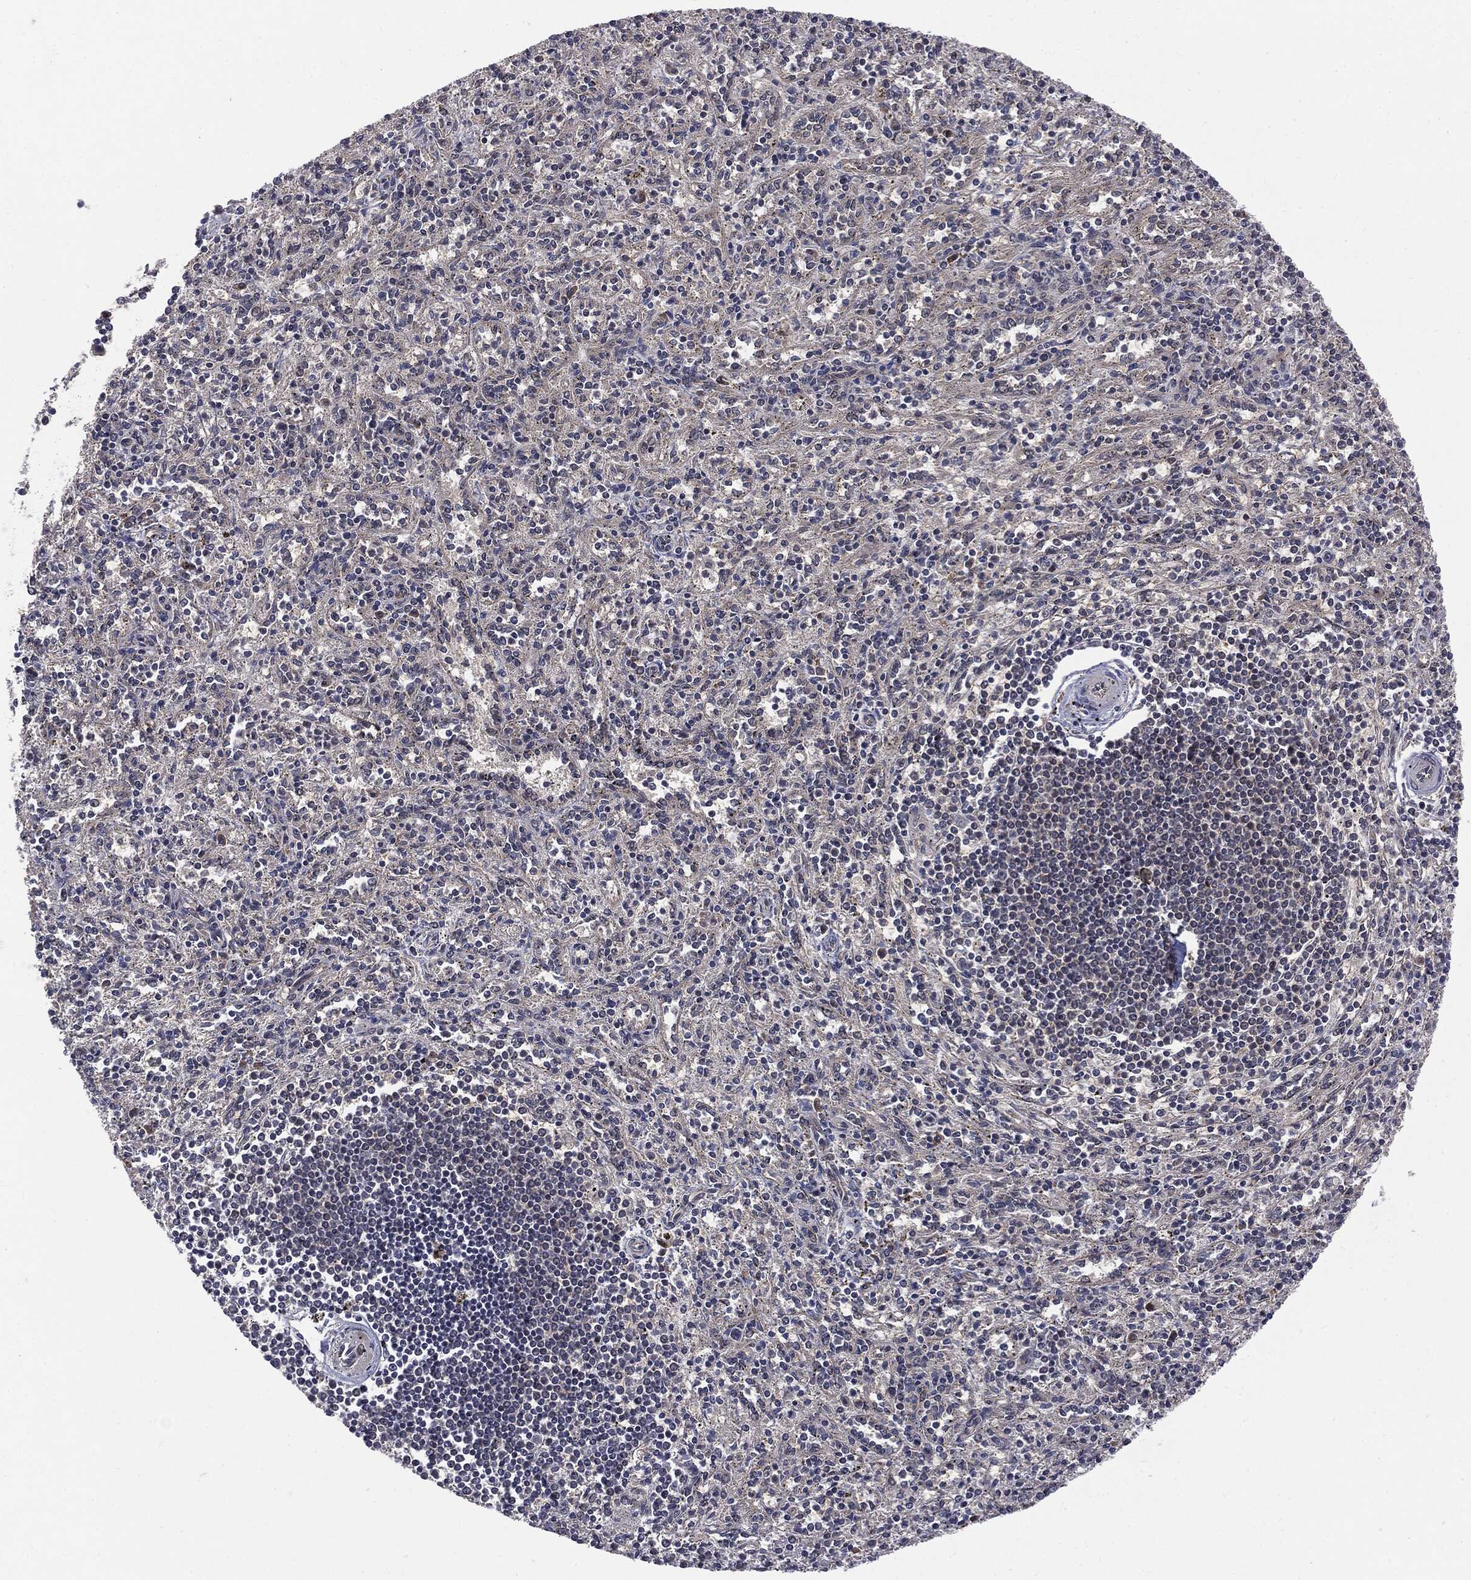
{"staining": {"intensity": "weak", "quantity": "<25%", "location": "cytoplasmic/membranous"}, "tissue": "spleen", "cell_type": "Cells in red pulp", "image_type": "normal", "snomed": [{"axis": "morphology", "description": "Normal tissue, NOS"}, {"axis": "topography", "description": "Spleen"}], "caption": "IHC micrograph of normal spleen stained for a protein (brown), which exhibits no expression in cells in red pulp. Brightfield microscopy of IHC stained with DAB (3,3'-diaminobenzidine) (brown) and hematoxylin (blue), captured at high magnification.", "gene": "PTPA", "patient": {"sex": "male", "age": 69}}